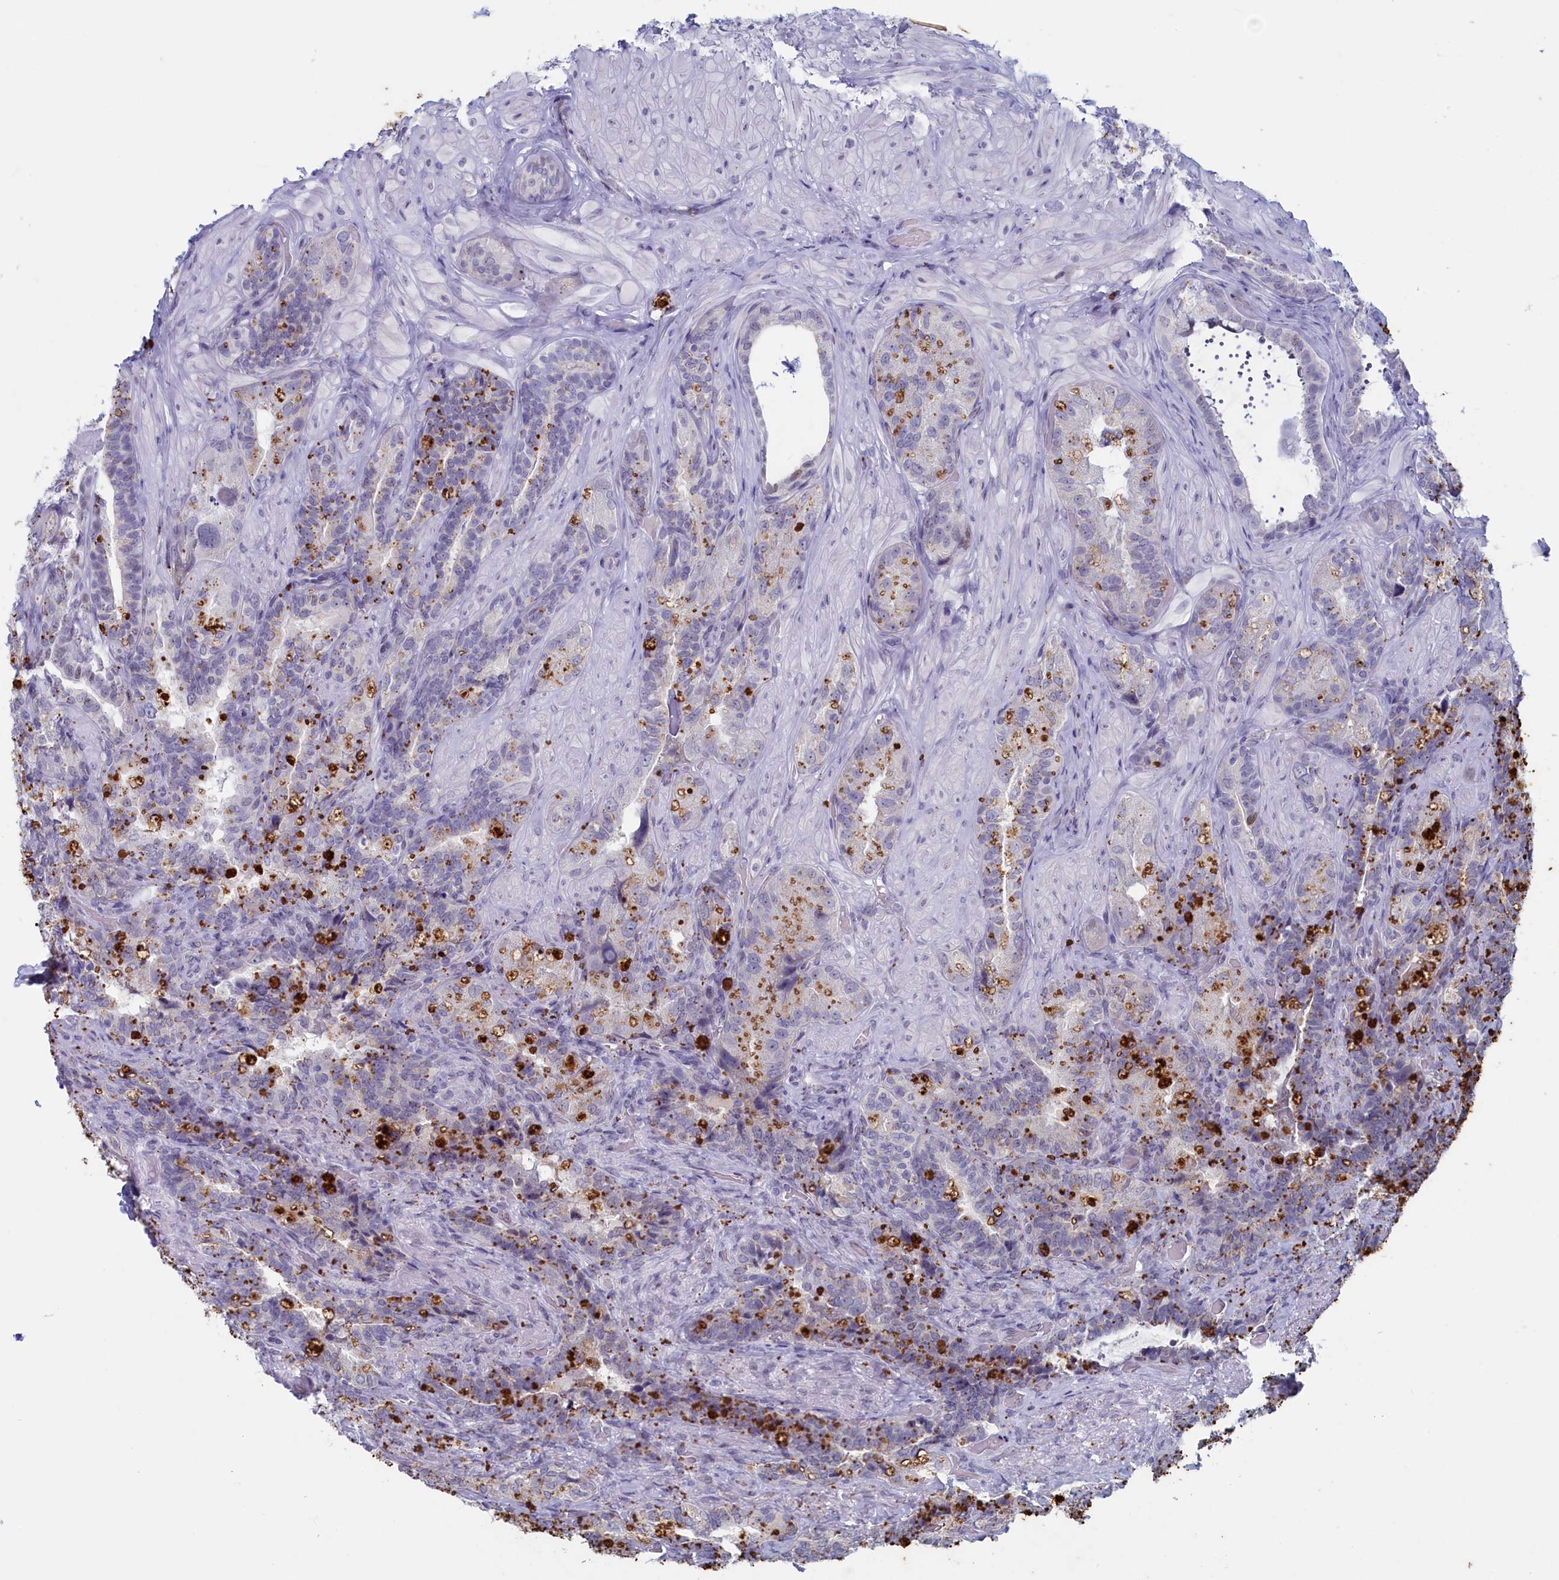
{"staining": {"intensity": "negative", "quantity": "none", "location": "none"}, "tissue": "seminal vesicle", "cell_type": "Glandular cells", "image_type": "normal", "snomed": [{"axis": "morphology", "description": "Normal tissue, NOS"}, {"axis": "topography", "description": "Prostate and seminal vesicle, NOS"}, {"axis": "topography", "description": "Prostate"}, {"axis": "topography", "description": "Seminal veicle"}], "caption": "Glandular cells show no significant expression in unremarkable seminal vesicle. Brightfield microscopy of immunohistochemistry stained with DAB (brown) and hematoxylin (blue), captured at high magnification.", "gene": "WDR76", "patient": {"sex": "male", "age": 67}}